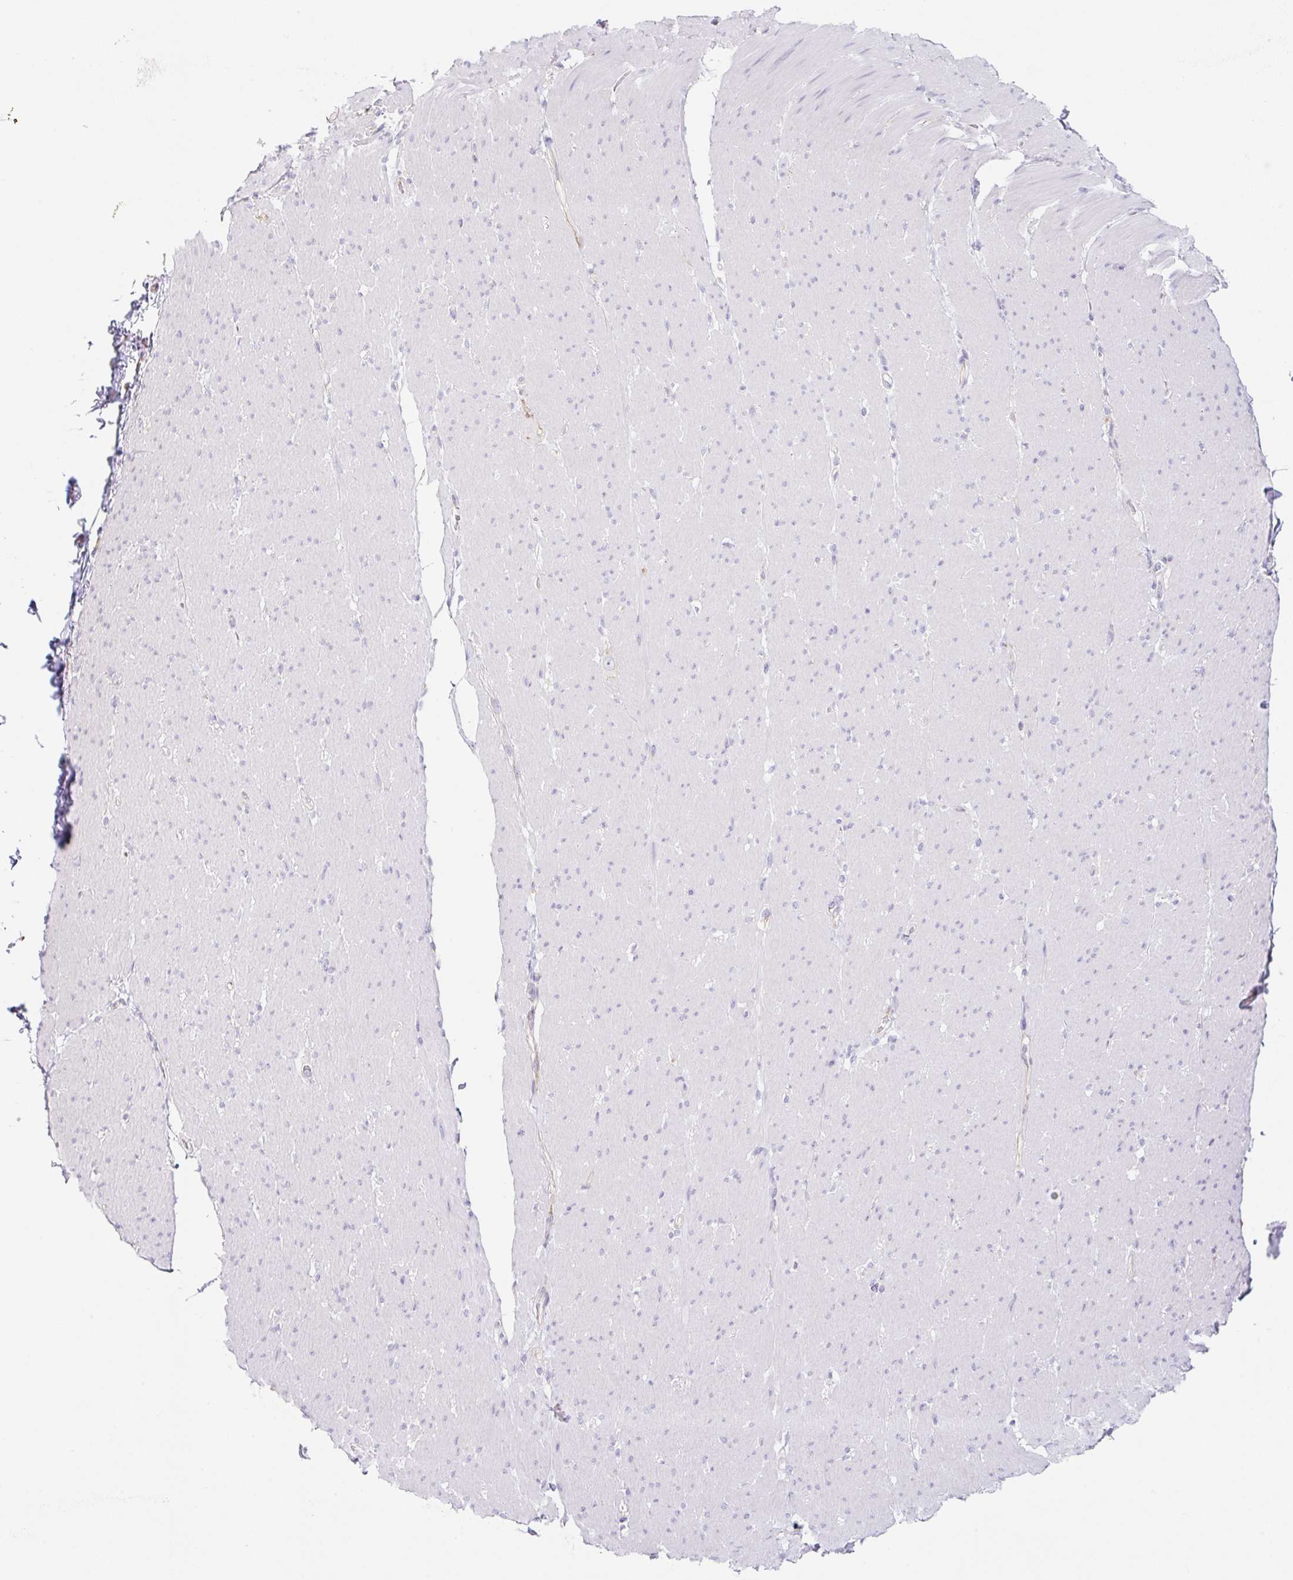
{"staining": {"intensity": "negative", "quantity": "none", "location": "none"}, "tissue": "smooth muscle", "cell_type": "Smooth muscle cells", "image_type": "normal", "snomed": [{"axis": "morphology", "description": "Normal tissue, NOS"}, {"axis": "topography", "description": "Smooth muscle"}, {"axis": "topography", "description": "Rectum"}], "caption": "Smooth muscle cells are negative for brown protein staining in unremarkable smooth muscle. (Immunohistochemistry, brightfield microscopy, high magnification).", "gene": "DKK4", "patient": {"sex": "male", "age": 53}}